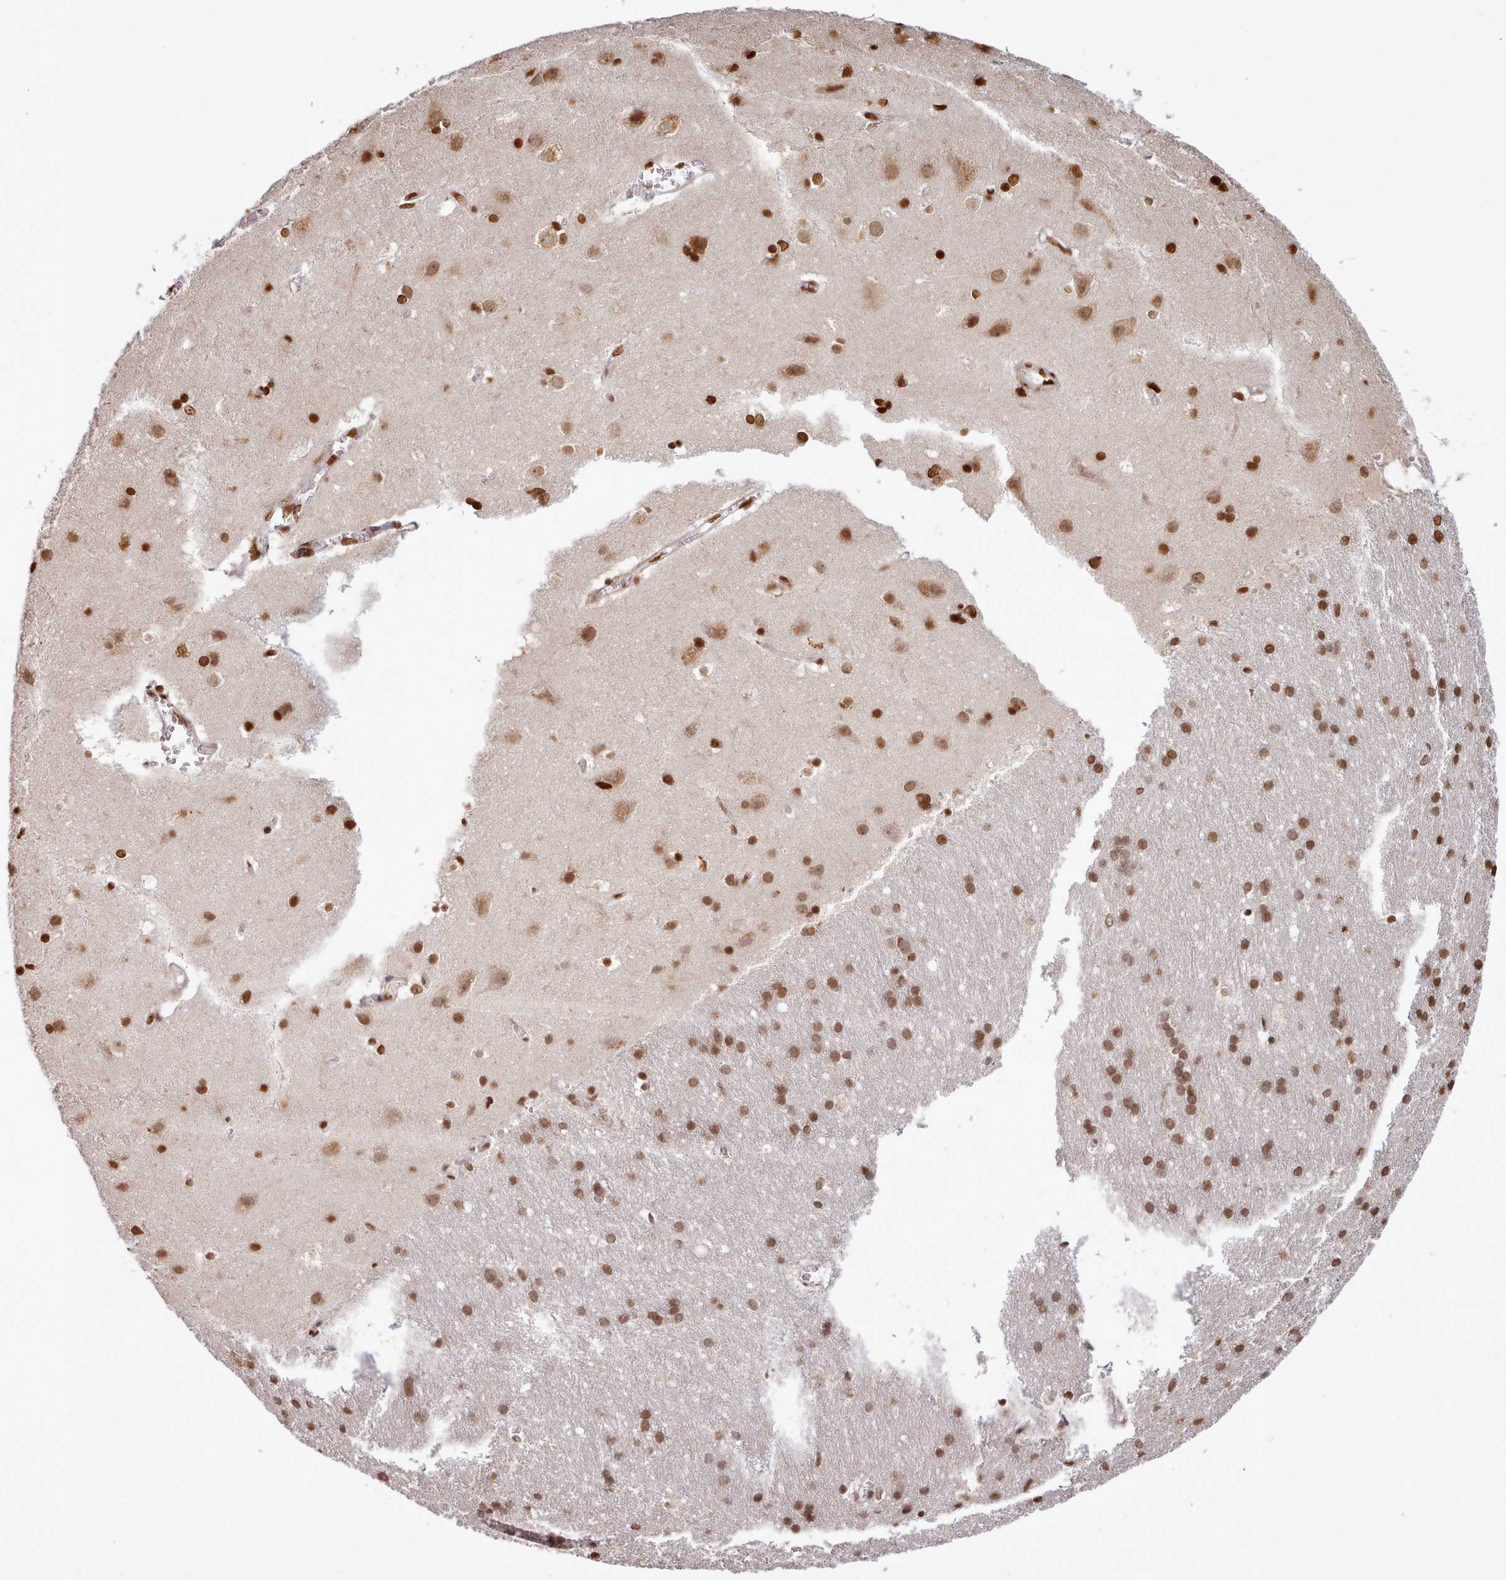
{"staining": {"intensity": "moderate", "quantity": ">75%", "location": "nuclear"}, "tissue": "cerebral cortex", "cell_type": "Endothelial cells", "image_type": "normal", "snomed": [{"axis": "morphology", "description": "Normal tissue, NOS"}, {"axis": "topography", "description": "Cerebral cortex"}], "caption": "High-power microscopy captured an immunohistochemistry (IHC) photomicrograph of normal cerebral cortex, revealing moderate nuclear positivity in approximately >75% of endothelial cells.", "gene": "ARL17A", "patient": {"sex": "male", "age": 54}}